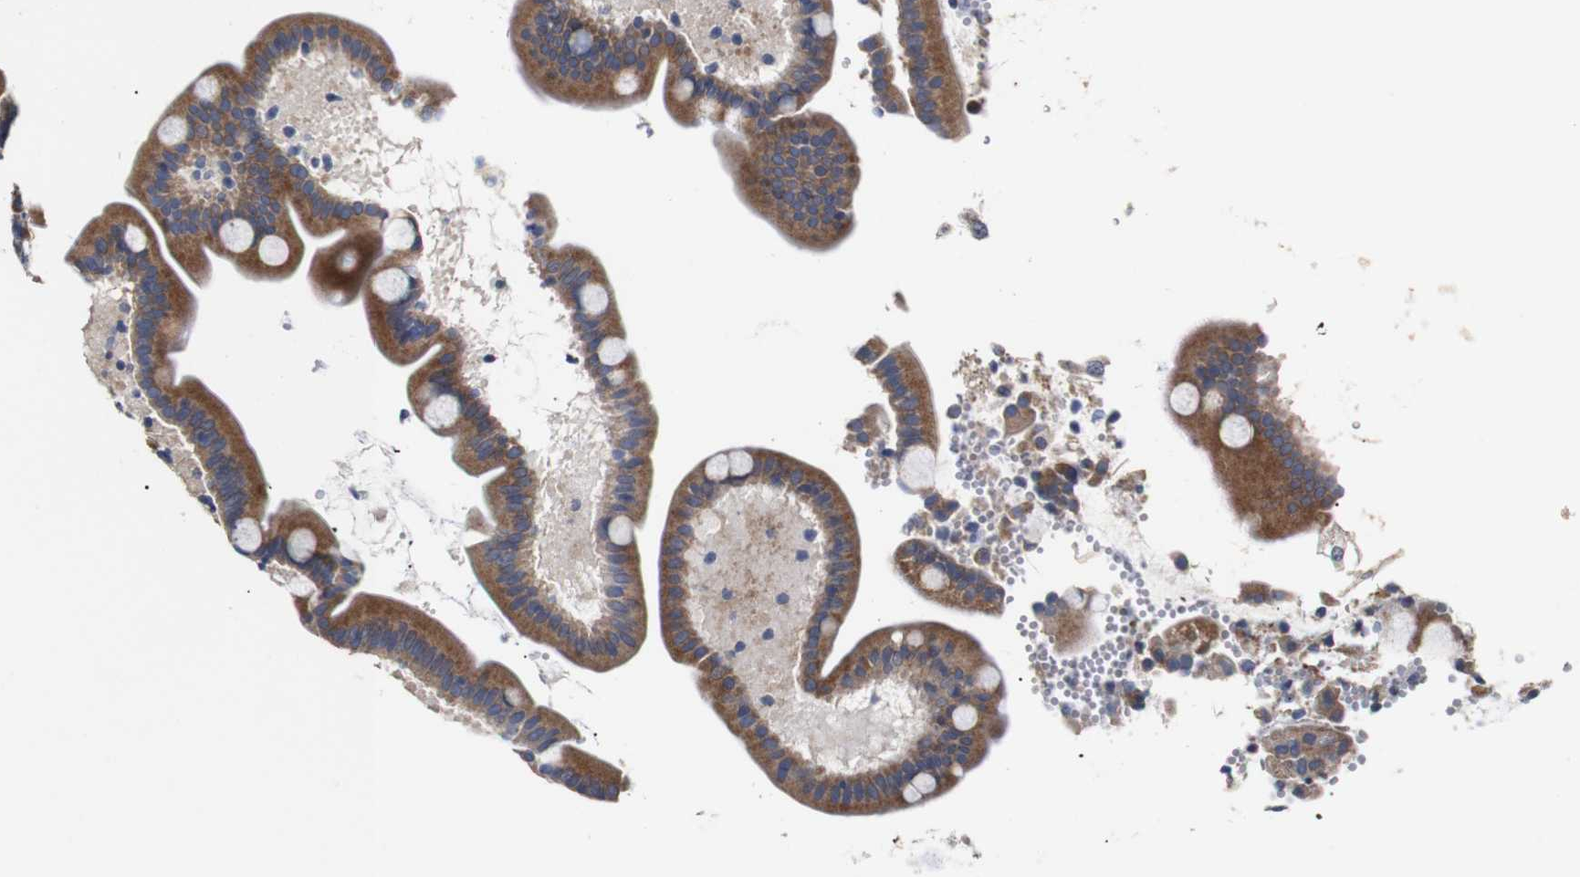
{"staining": {"intensity": "strong", "quantity": ">75%", "location": "cytoplasmic/membranous"}, "tissue": "duodenum", "cell_type": "Glandular cells", "image_type": "normal", "snomed": [{"axis": "morphology", "description": "Normal tissue, NOS"}, {"axis": "topography", "description": "Duodenum"}], "caption": "Duodenum stained with IHC displays strong cytoplasmic/membranous expression in about >75% of glandular cells. The staining was performed using DAB (3,3'-diaminobenzidine) to visualize the protein expression in brown, while the nuclei were stained in blue with hematoxylin (Magnification: 20x).", "gene": "TRIM5", "patient": {"sex": "male", "age": 54}}